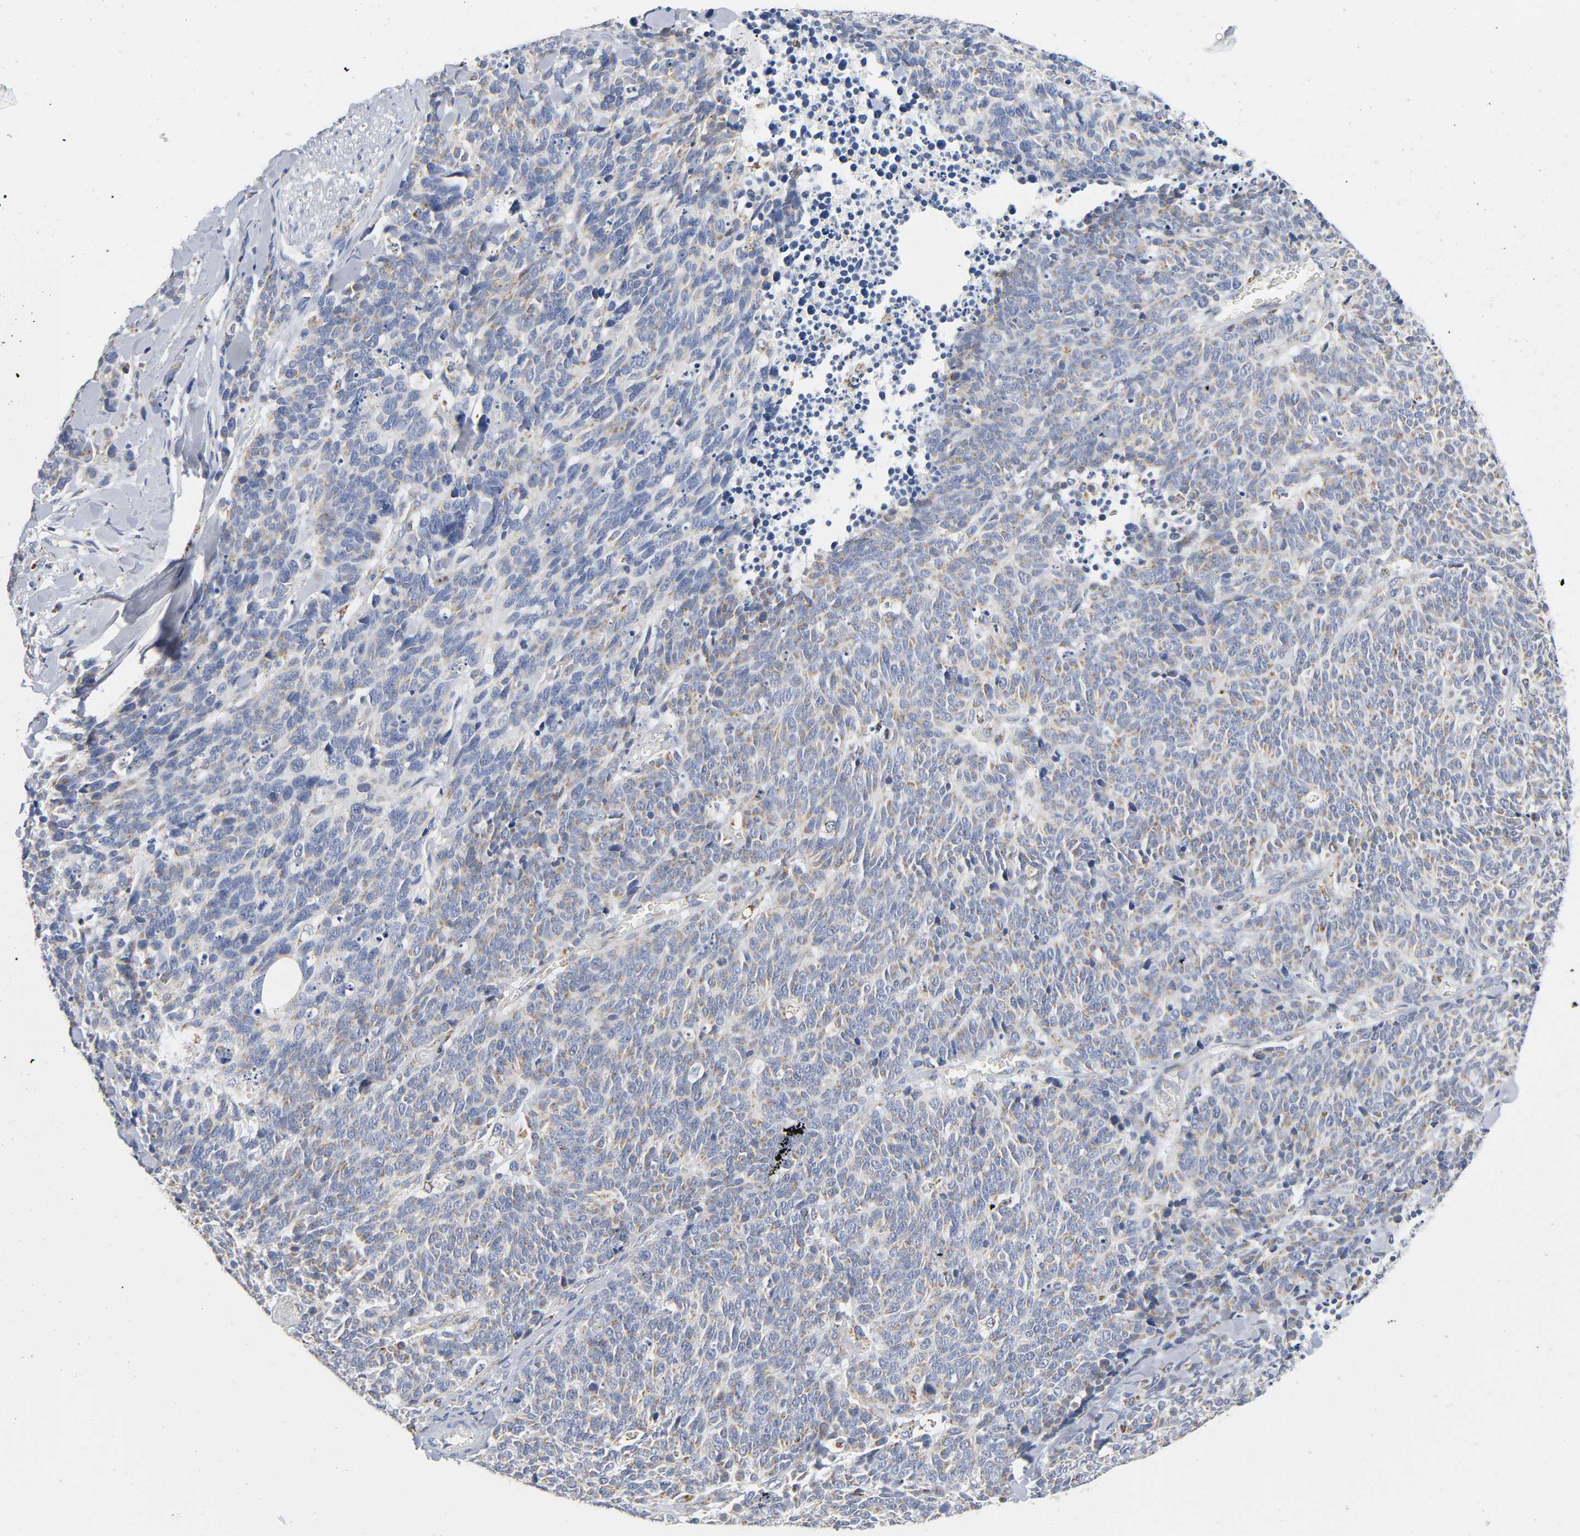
{"staining": {"intensity": "weak", "quantity": "25%-75%", "location": "cytoplasmic/membranous"}, "tissue": "lung cancer", "cell_type": "Tumor cells", "image_type": "cancer", "snomed": [{"axis": "morphology", "description": "Neoplasm, malignant, NOS"}, {"axis": "topography", "description": "Lung"}], "caption": "Malignant neoplasm (lung) stained with a brown dye reveals weak cytoplasmic/membranous positive expression in approximately 25%-75% of tumor cells.", "gene": "BAK1", "patient": {"sex": "female", "age": 58}}